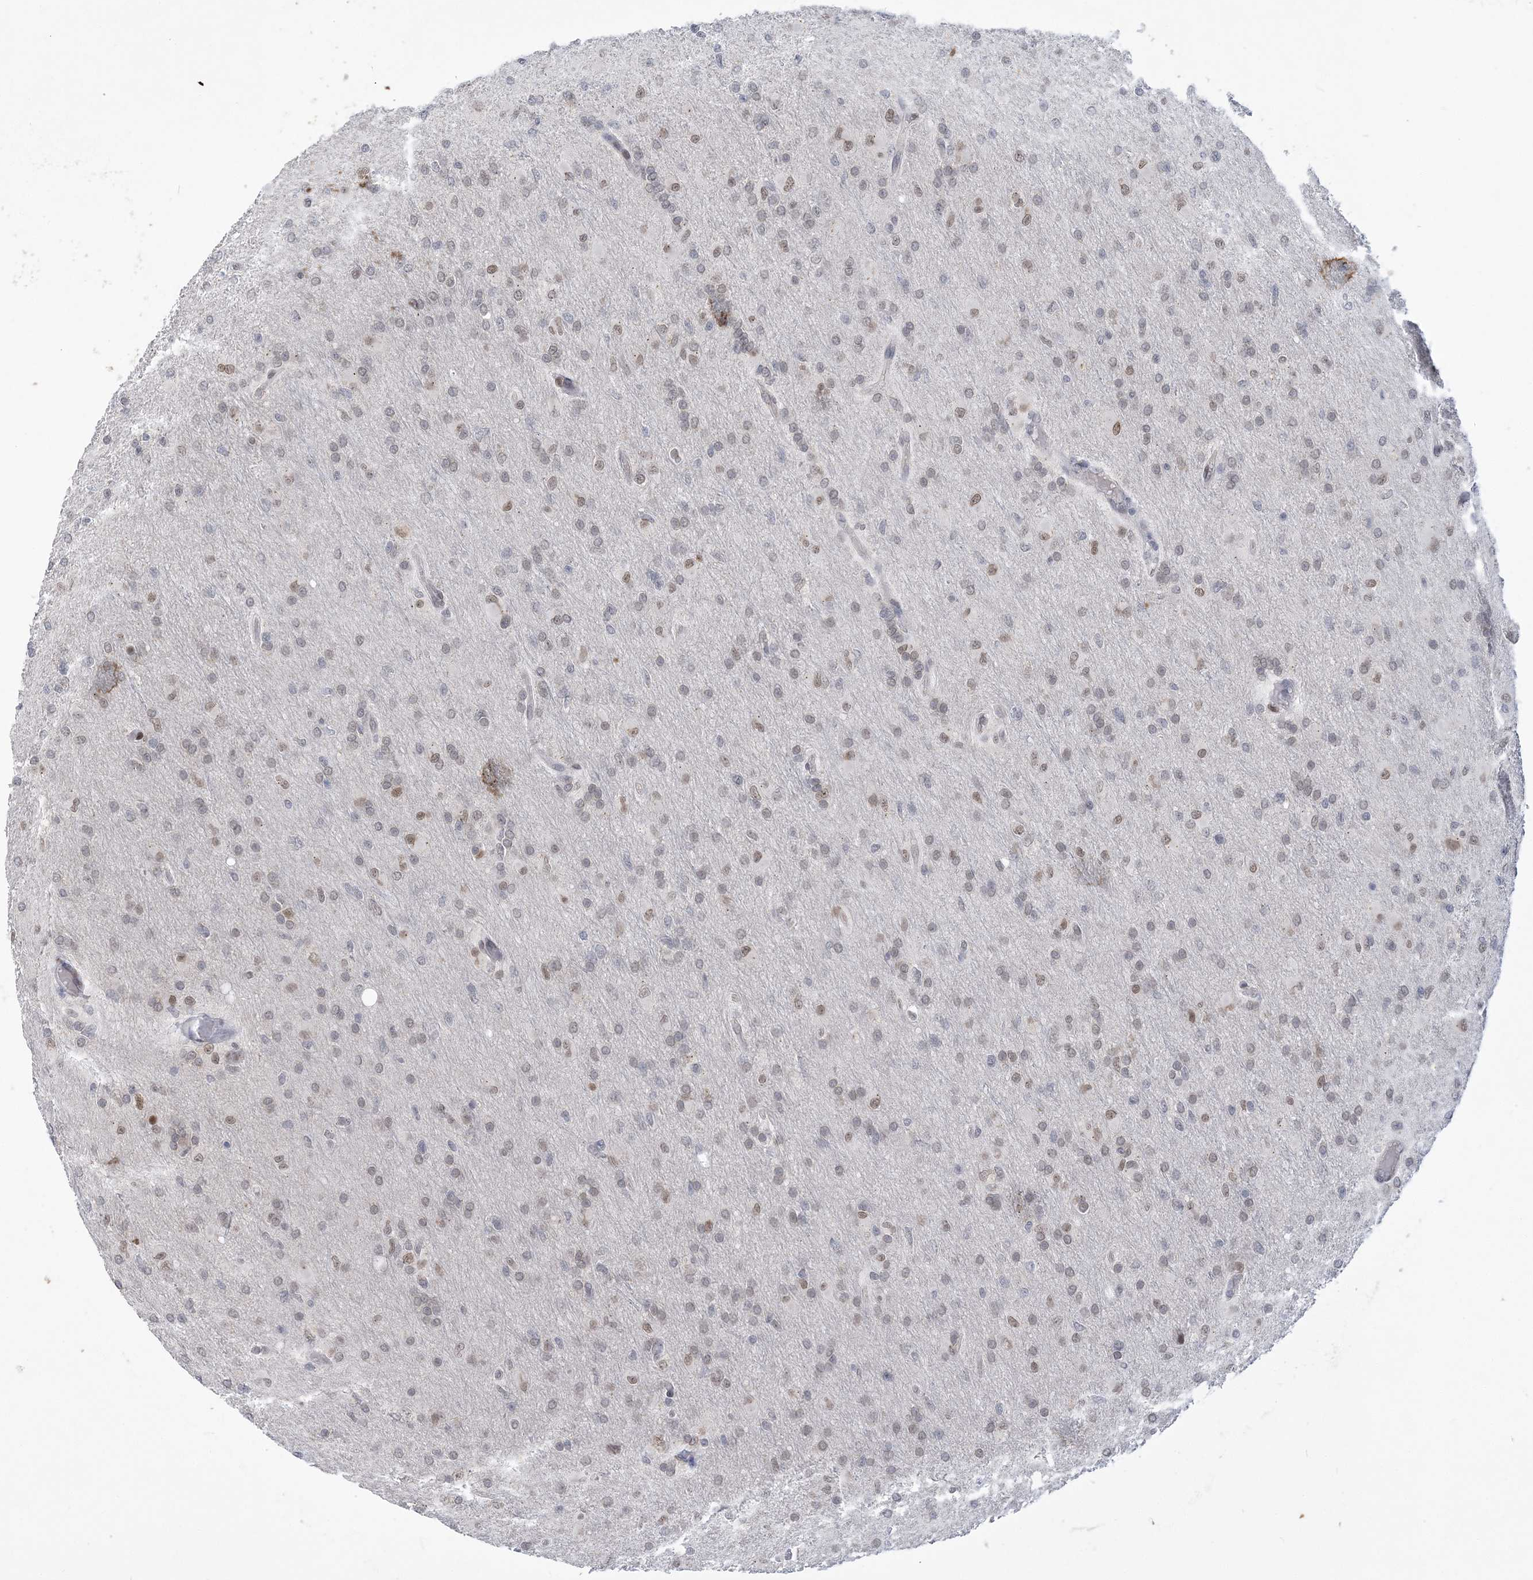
{"staining": {"intensity": "weak", "quantity": "25%-75%", "location": "nuclear"}, "tissue": "glioma", "cell_type": "Tumor cells", "image_type": "cancer", "snomed": [{"axis": "morphology", "description": "Glioma, malignant, High grade"}, {"axis": "topography", "description": "Cerebral cortex"}], "caption": "Human glioma stained with a brown dye exhibits weak nuclear positive staining in about 25%-75% of tumor cells.", "gene": "WAC", "patient": {"sex": "female", "age": 36}}